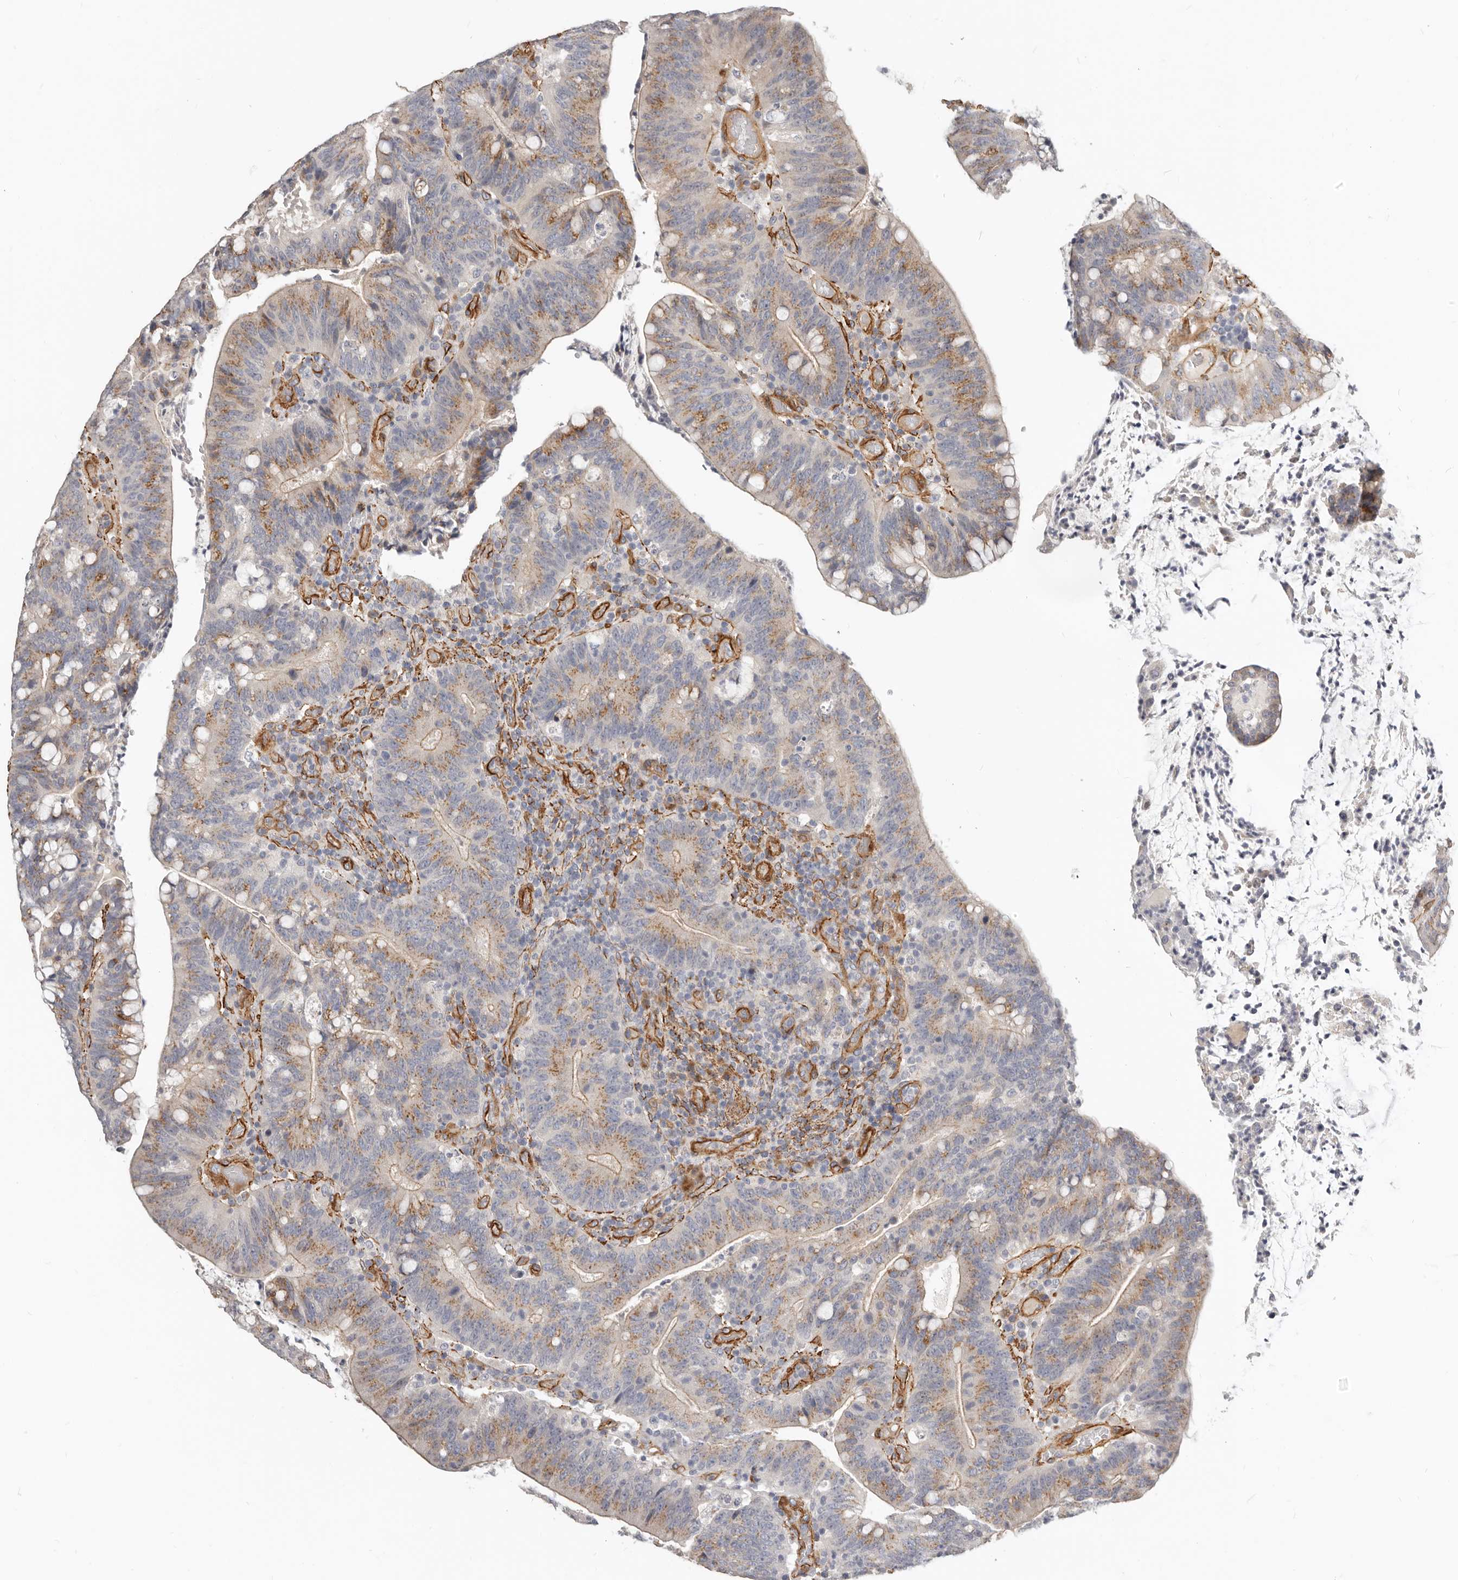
{"staining": {"intensity": "moderate", "quantity": "25%-75%", "location": "cytoplasmic/membranous"}, "tissue": "colorectal cancer", "cell_type": "Tumor cells", "image_type": "cancer", "snomed": [{"axis": "morphology", "description": "Adenocarcinoma, NOS"}, {"axis": "topography", "description": "Colon"}], "caption": "Human colorectal cancer (adenocarcinoma) stained for a protein (brown) displays moderate cytoplasmic/membranous positive expression in about 25%-75% of tumor cells.", "gene": "RABAC1", "patient": {"sex": "female", "age": 66}}